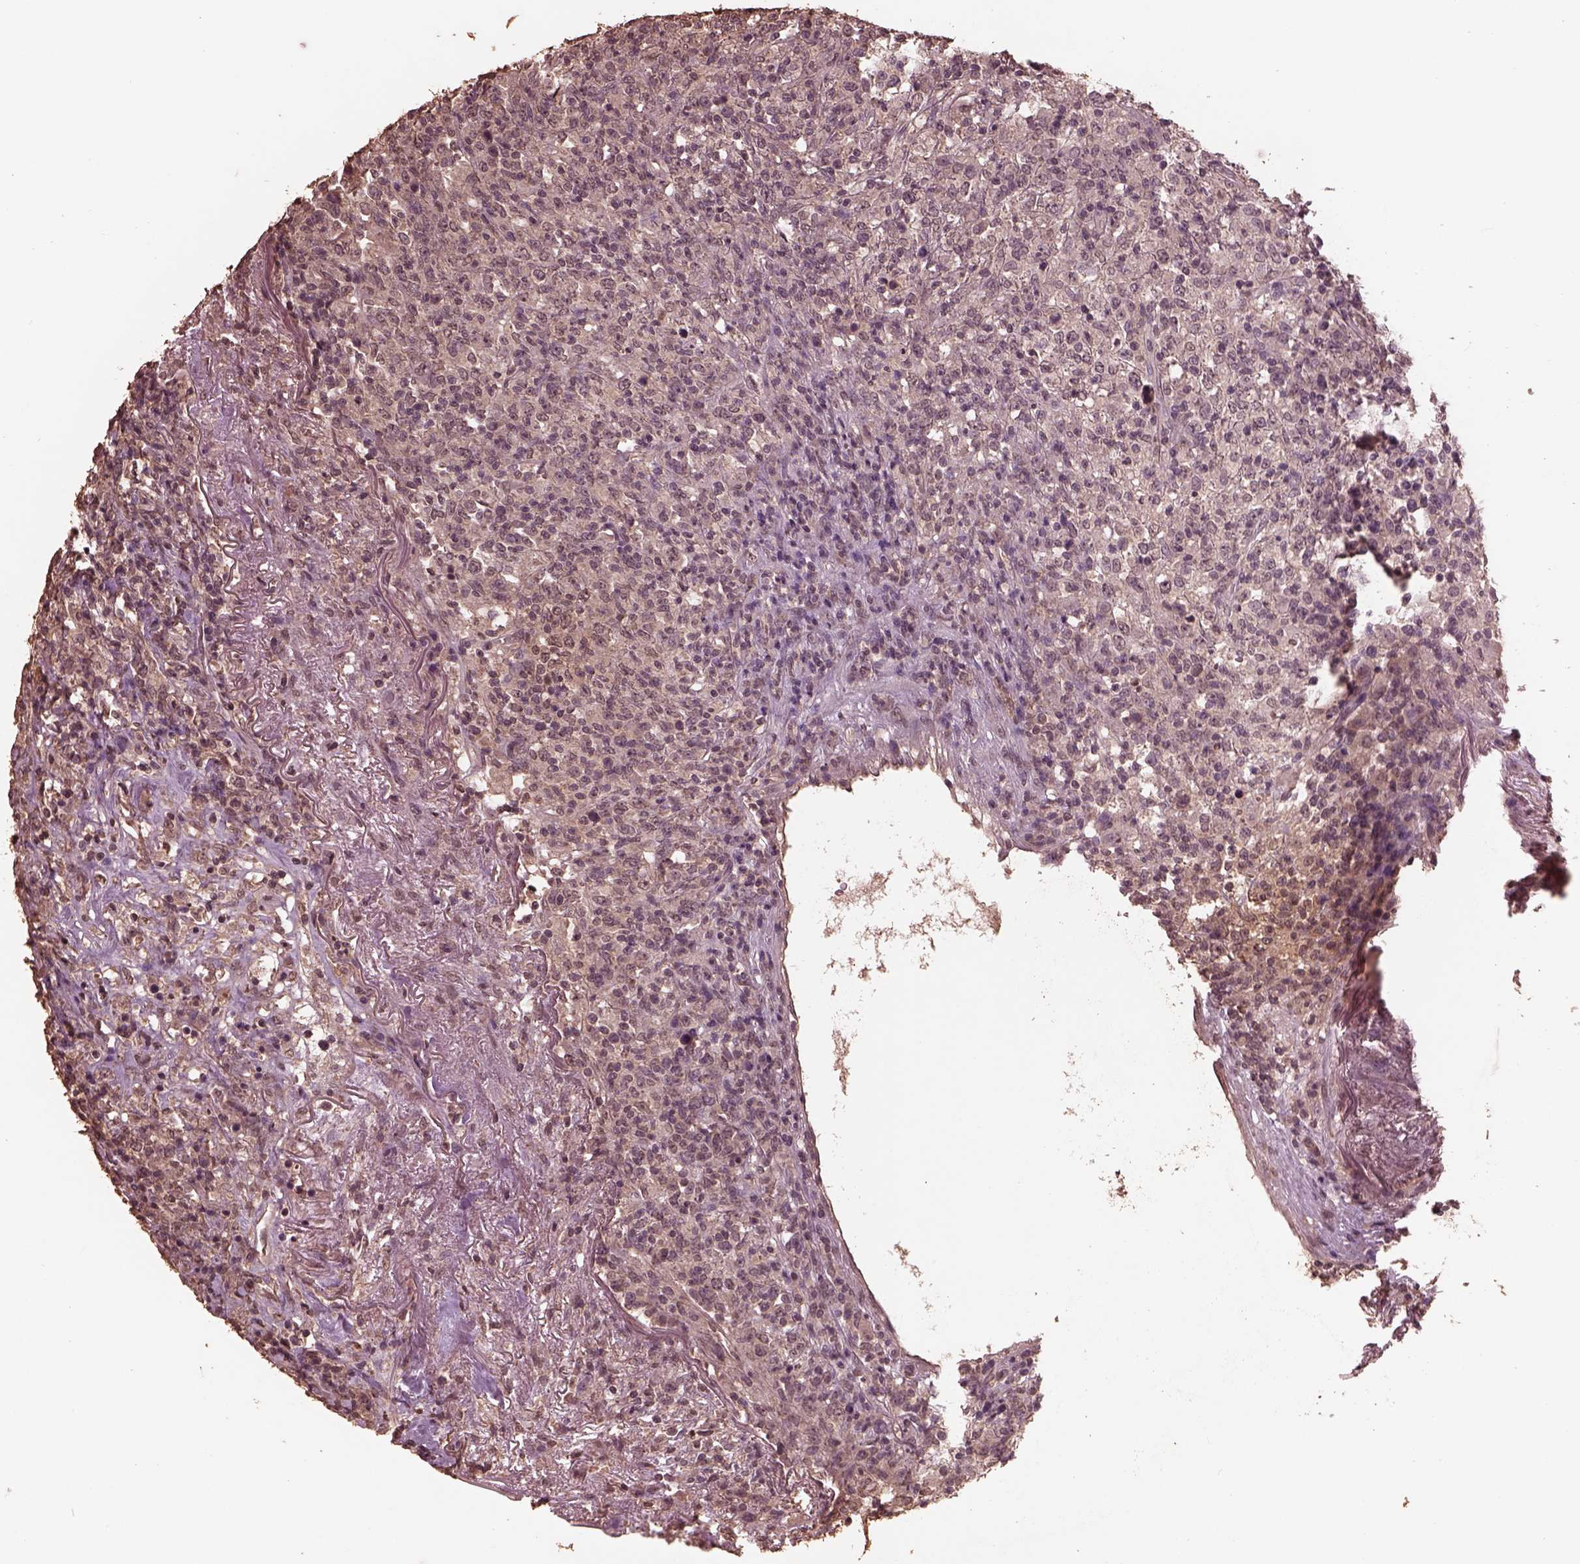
{"staining": {"intensity": "negative", "quantity": "none", "location": "none"}, "tissue": "lymphoma", "cell_type": "Tumor cells", "image_type": "cancer", "snomed": [{"axis": "morphology", "description": "Malignant lymphoma, non-Hodgkin's type, High grade"}, {"axis": "topography", "description": "Lung"}], "caption": "Micrograph shows no significant protein expression in tumor cells of lymphoma.", "gene": "CPT1C", "patient": {"sex": "male", "age": 79}}